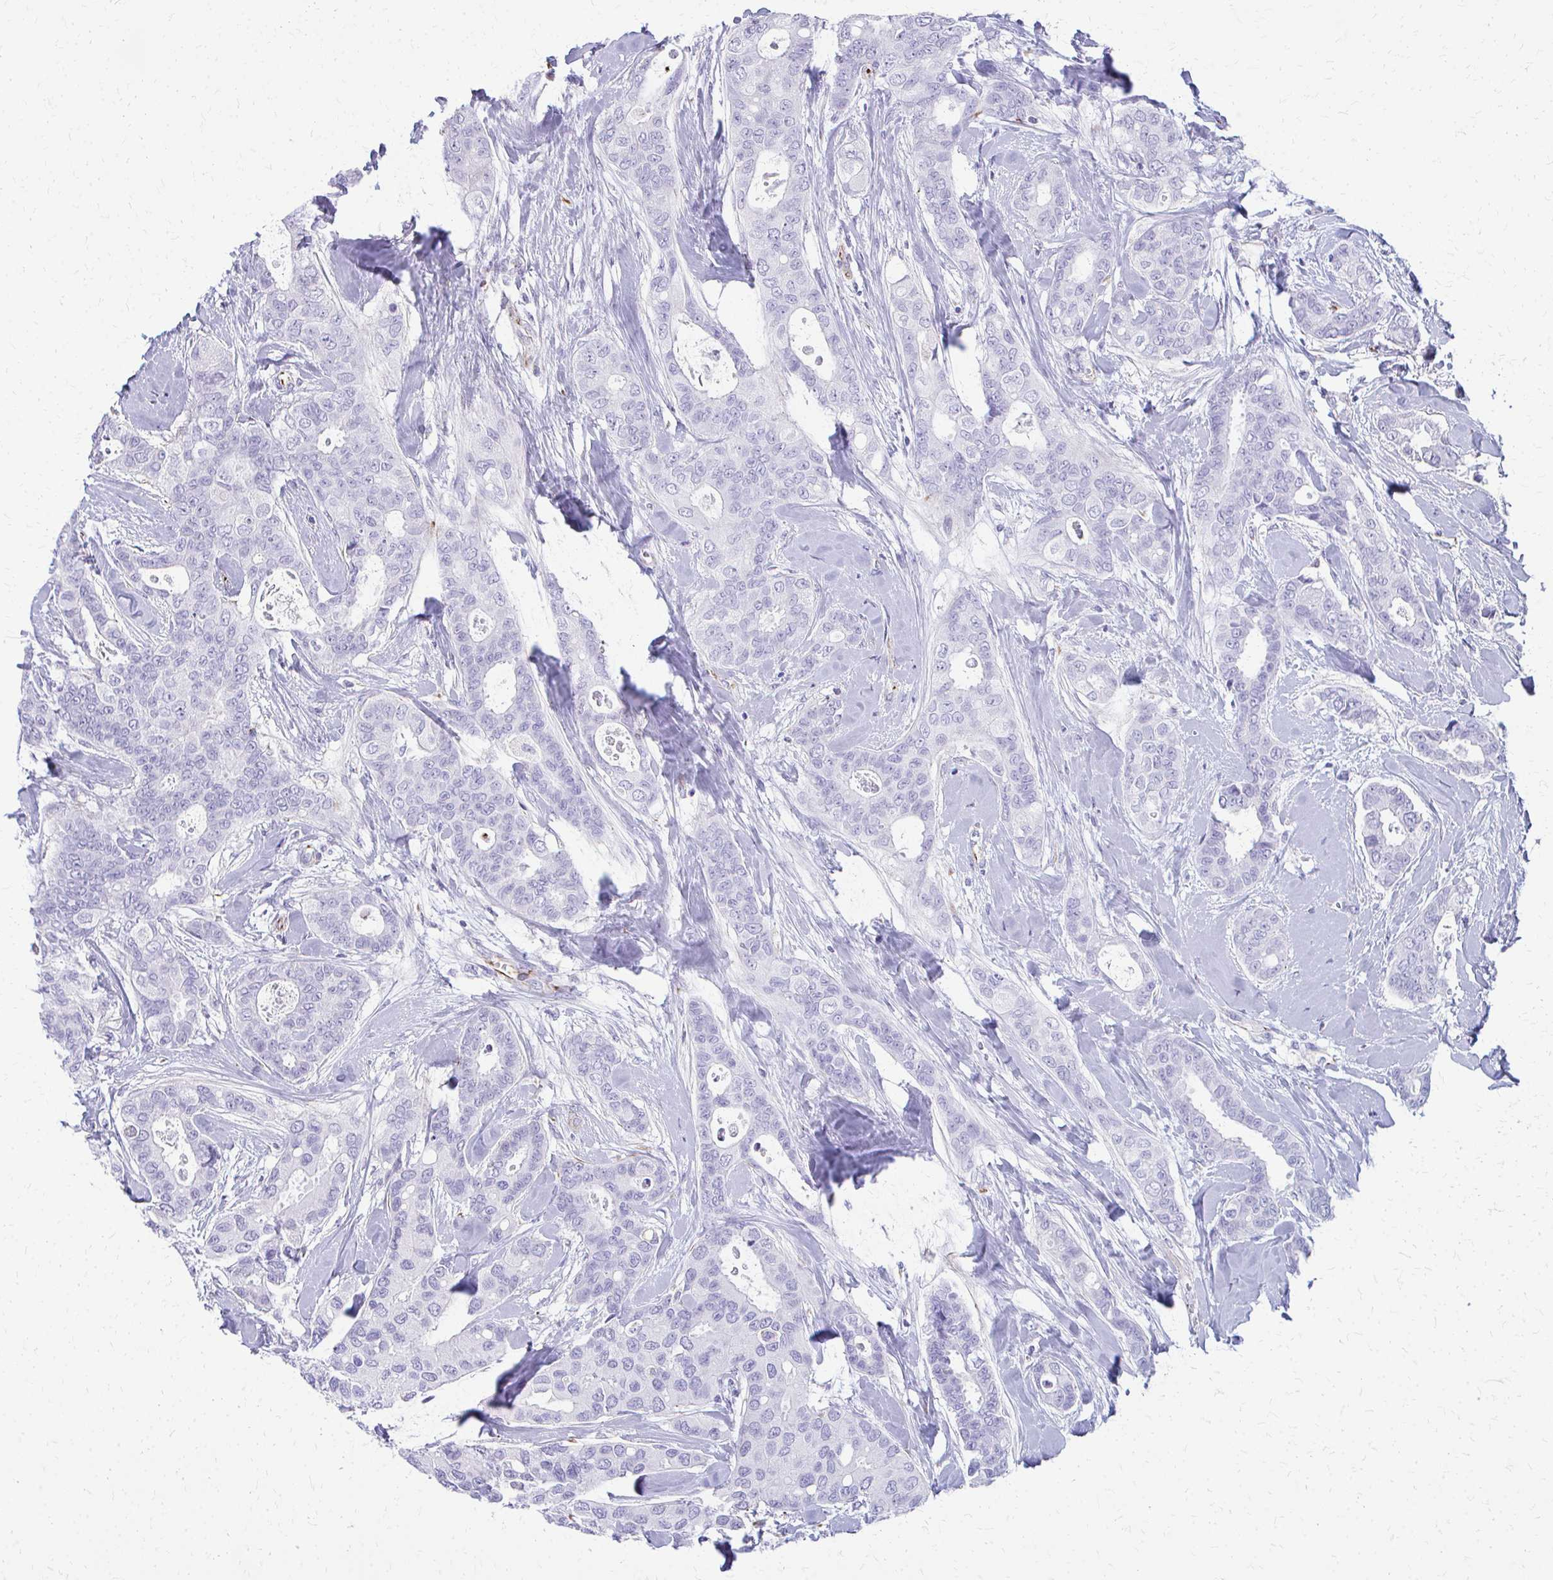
{"staining": {"intensity": "negative", "quantity": "none", "location": "none"}, "tissue": "breast cancer", "cell_type": "Tumor cells", "image_type": "cancer", "snomed": [{"axis": "morphology", "description": "Duct carcinoma"}, {"axis": "topography", "description": "Breast"}], "caption": "IHC photomicrograph of breast infiltrating ductal carcinoma stained for a protein (brown), which exhibits no staining in tumor cells.", "gene": "TRIM6", "patient": {"sex": "female", "age": 45}}